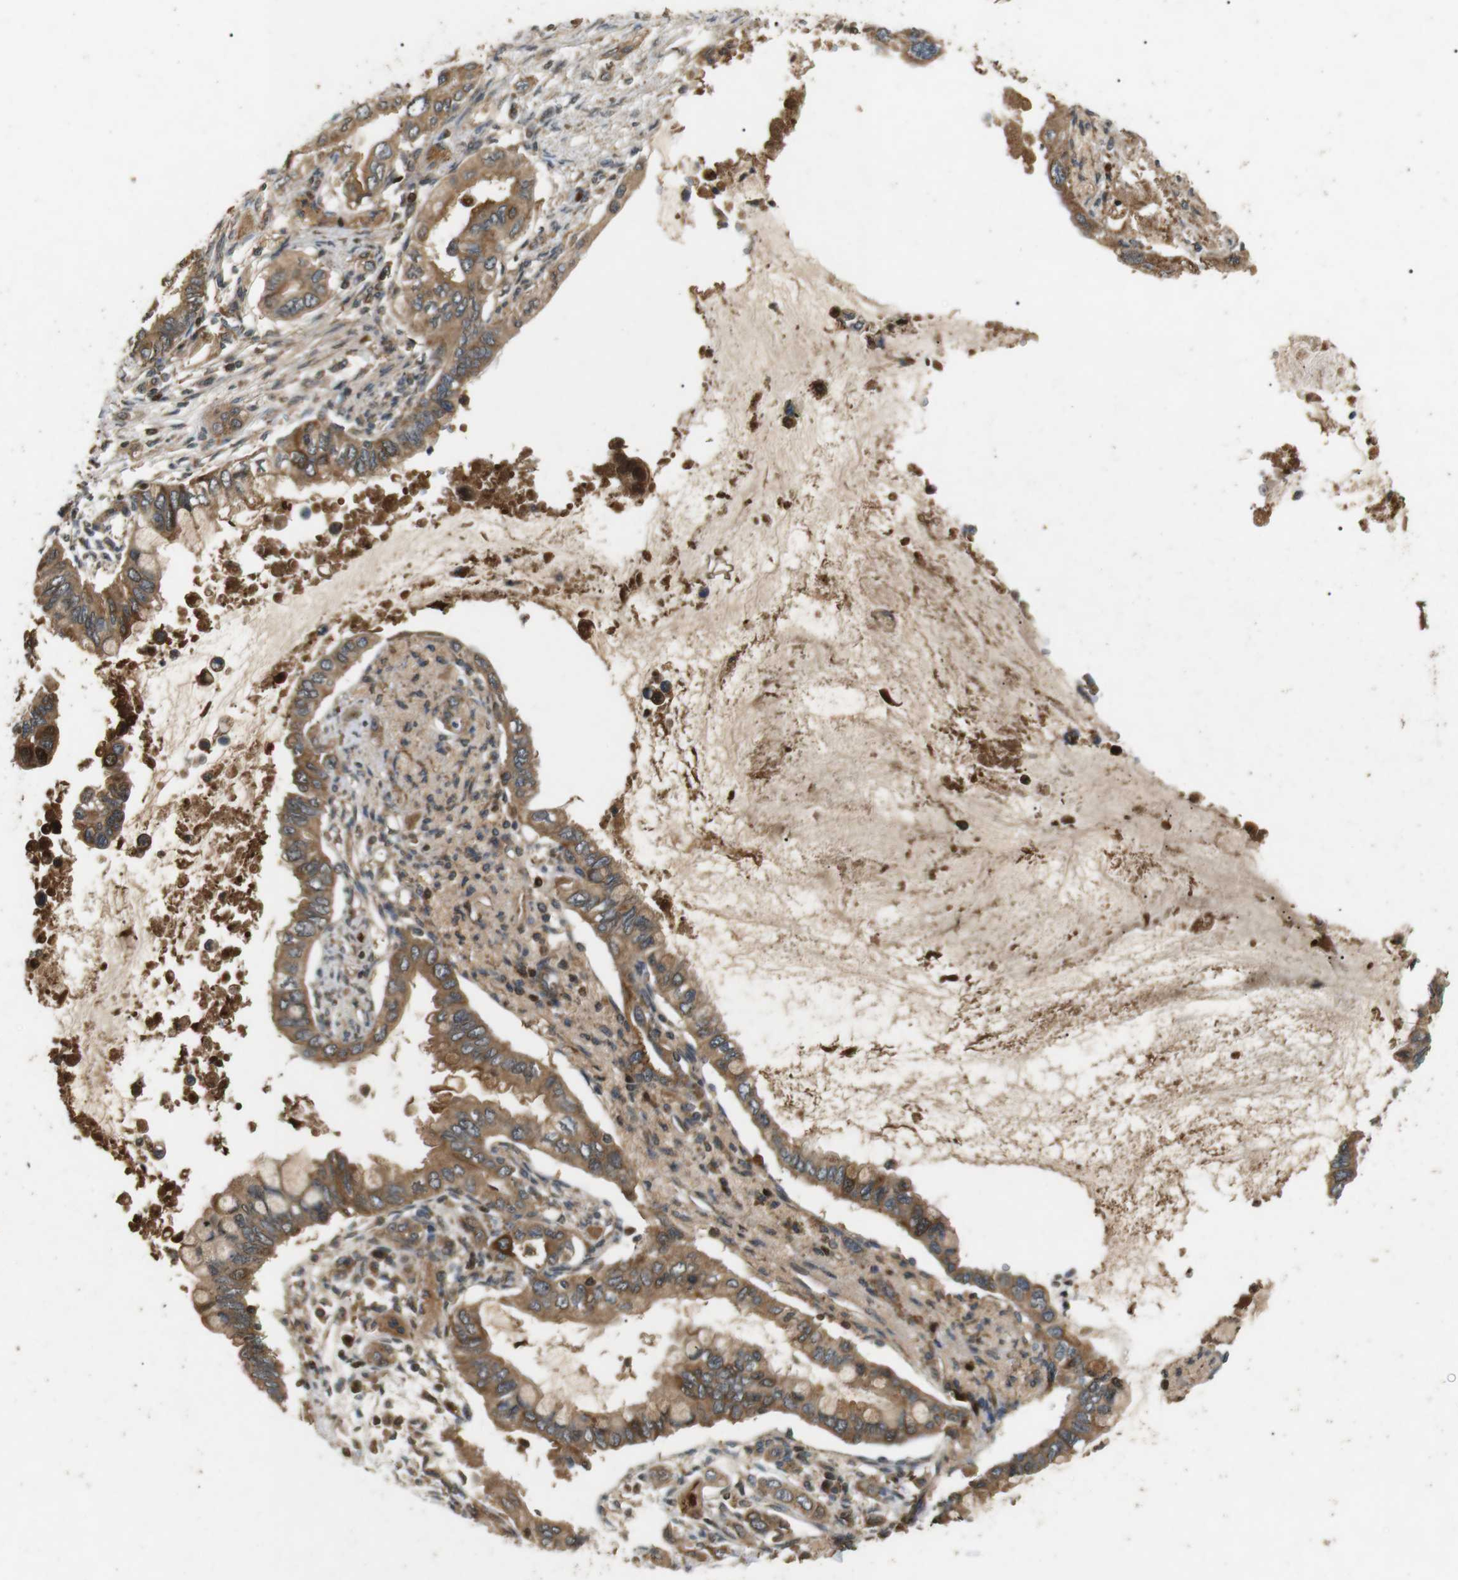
{"staining": {"intensity": "moderate", "quantity": ">75%", "location": "cytoplasmic/membranous,nuclear"}, "tissue": "pancreatic cancer", "cell_type": "Tumor cells", "image_type": "cancer", "snomed": [{"axis": "morphology", "description": "Adenocarcinoma, NOS"}, {"axis": "topography", "description": "Pancreas"}], "caption": "Immunohistochemistry (IHC) micrograph of adenocarcinoma (pancreatic) stained for a protein (brown), which reveals medium levels of moderate cytoplasmic/membranous and nuclear expression in about >75% of tumor cells.", "gene": "TBC1D15", "patient": {"sex": "female", "age": 60}}